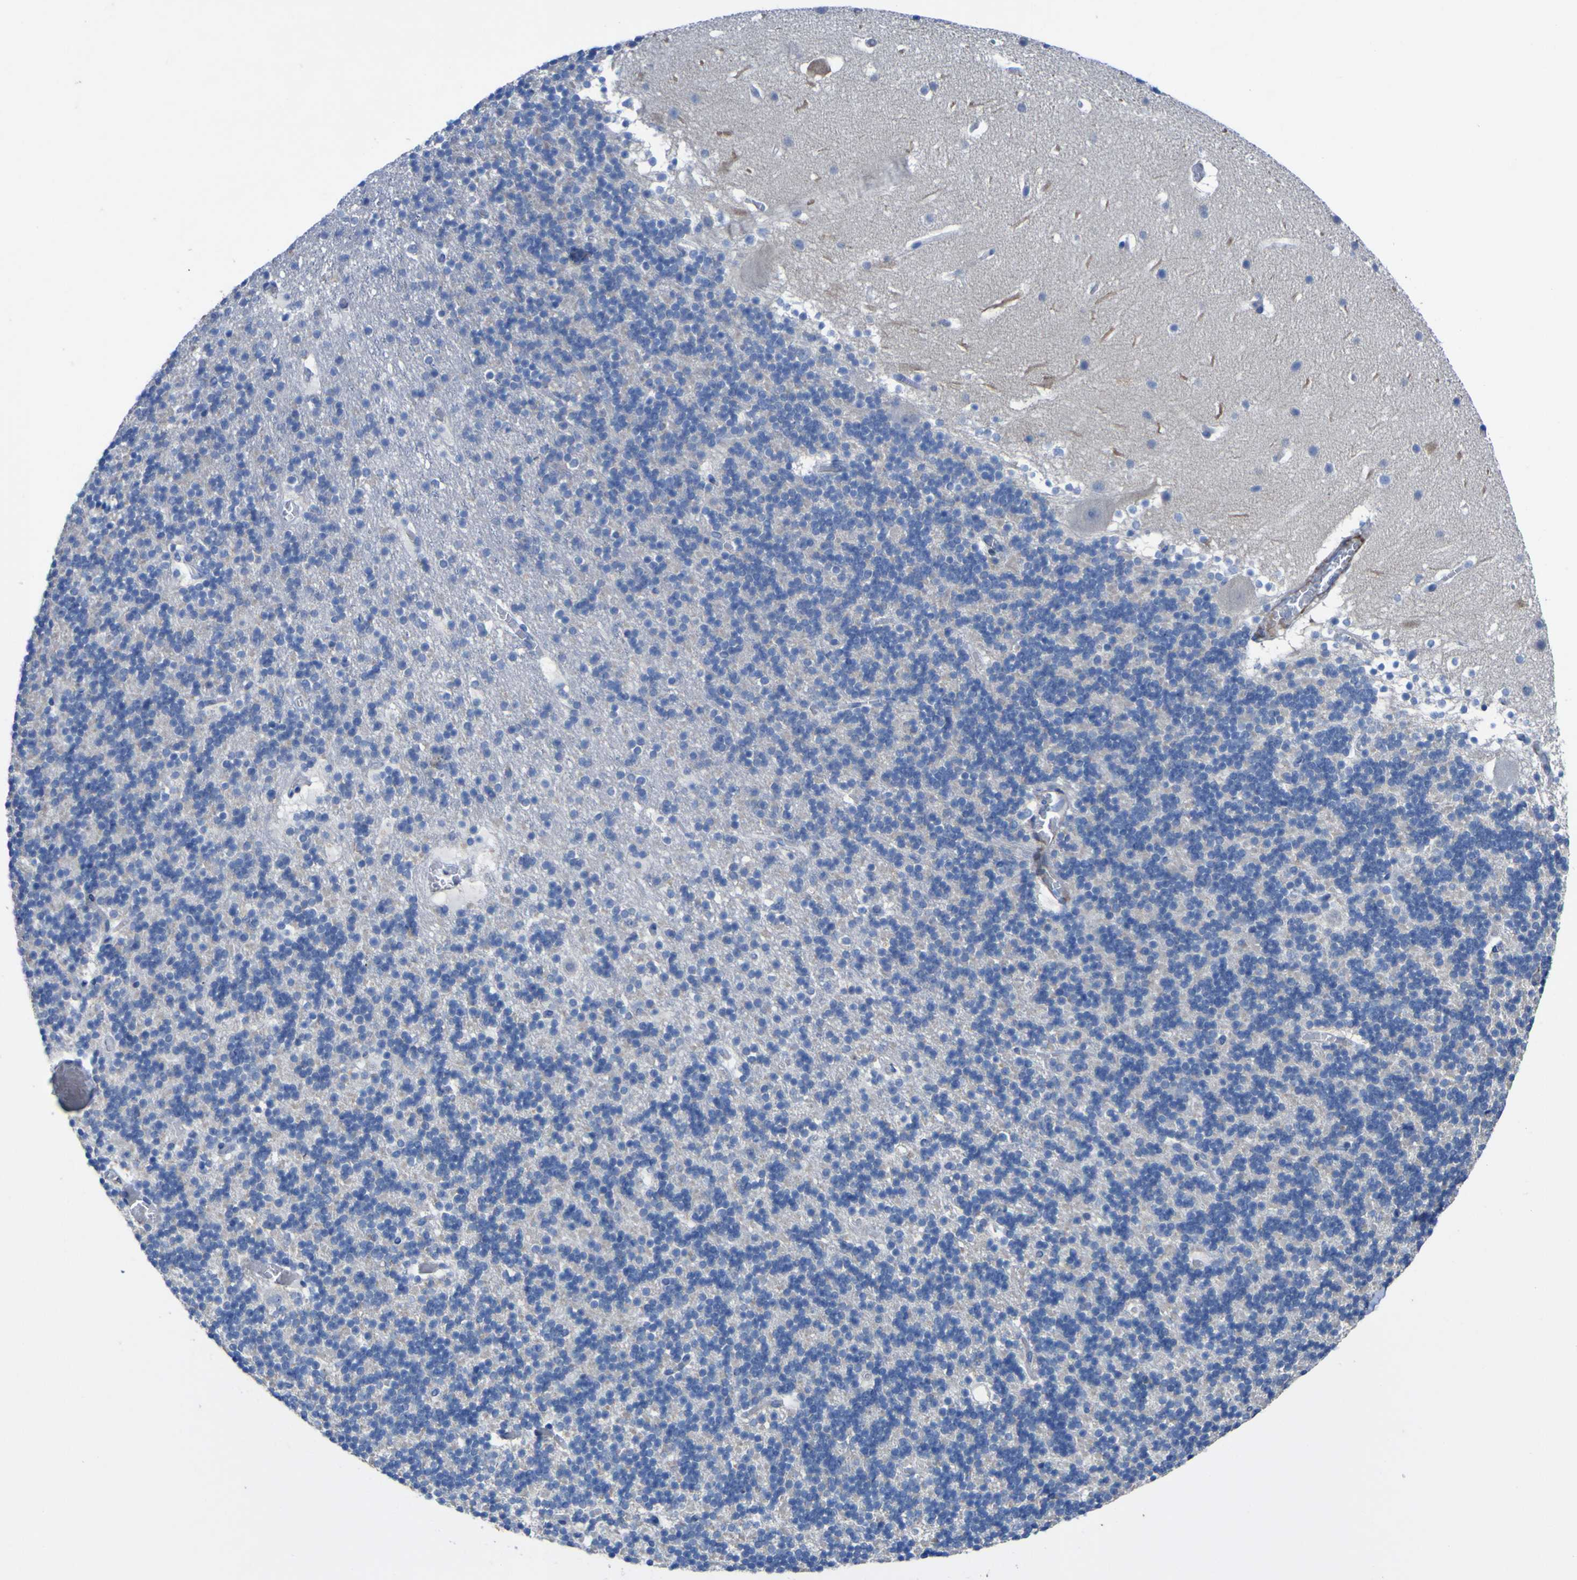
{"staining": {"intensity": "negative", "quantity": "none", "location": "none"}, "tissue": "cerebellum", "cell_type": "Cells in granular layer", "image_type": "normal", "snomed": [{"axis": "morphology", "description": "Normal tissue, NOS"}, {"axis": "topography", "description": "Cerebellum"}], "caption": "Image shows no protein expression in cells in granular layer of normal cerebellum. (Brightfield microscopy of DAB (3,3'-diaminobenzidine) IHC at high magnification).", "gene": "AGO4", "patient": {"sex": "male", "age": 45}}